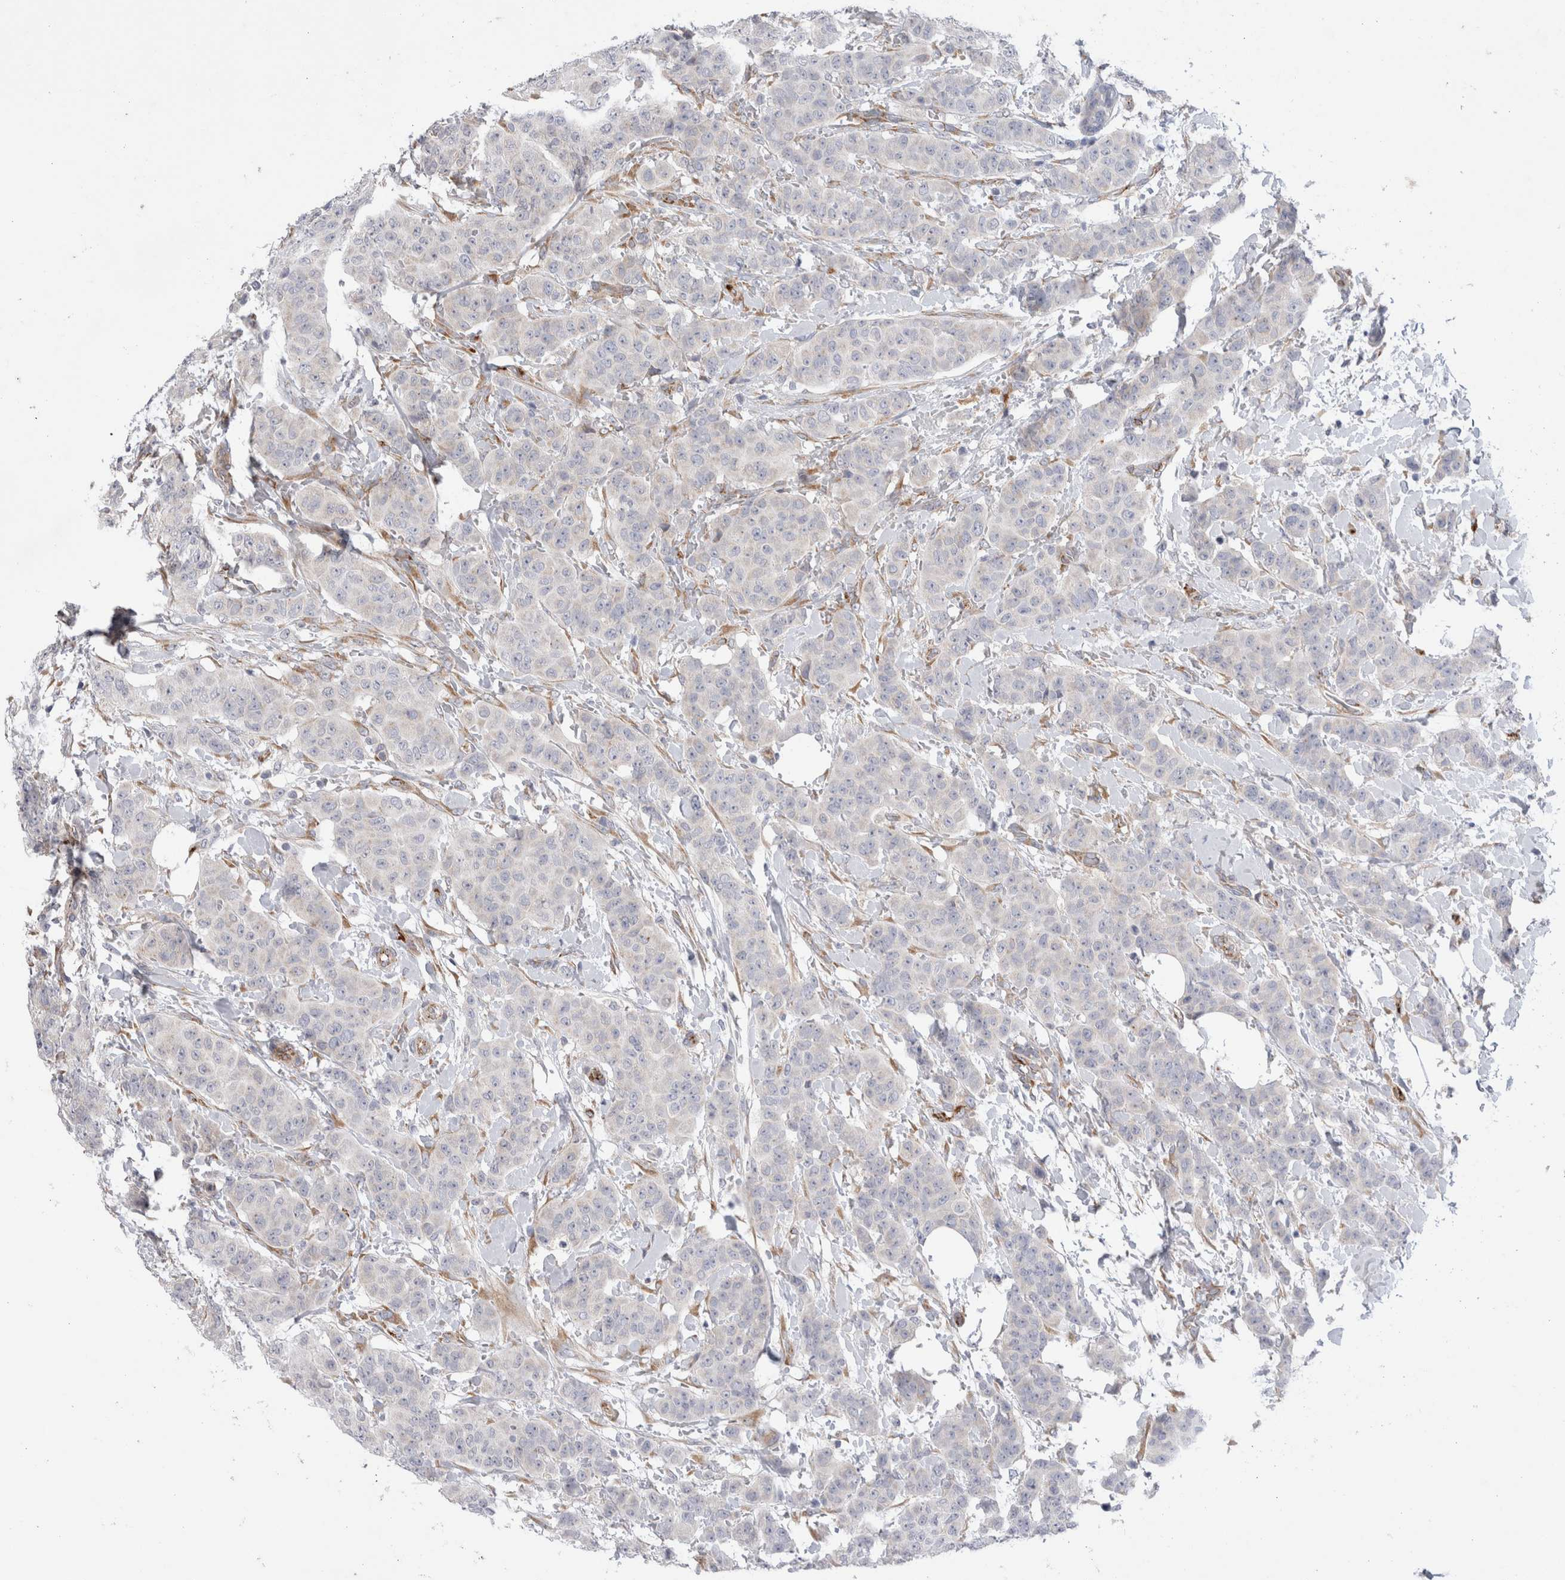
{"staining": {"intensity": "negative", "quantity": "none", "location": "none"}, "tissue": "breast cancer", "cell_type": "Tumor cells", "image_type": "cancer", "snomed": [{"axis": "morphology", "description": "Normal tissue, NOS"}, {"axis": "morphology", "description": "Duct carcinoma"}, {"axis": "topography", "description": "Breast"}], "caption": "Immunohistochemistry photomicrograph of human breast intraductal carcinoma stained for a protein (brown), which displays no expression in tumor cells.", "gene": "CNPY4", "patient": {"sex": "female", "age": 40}}